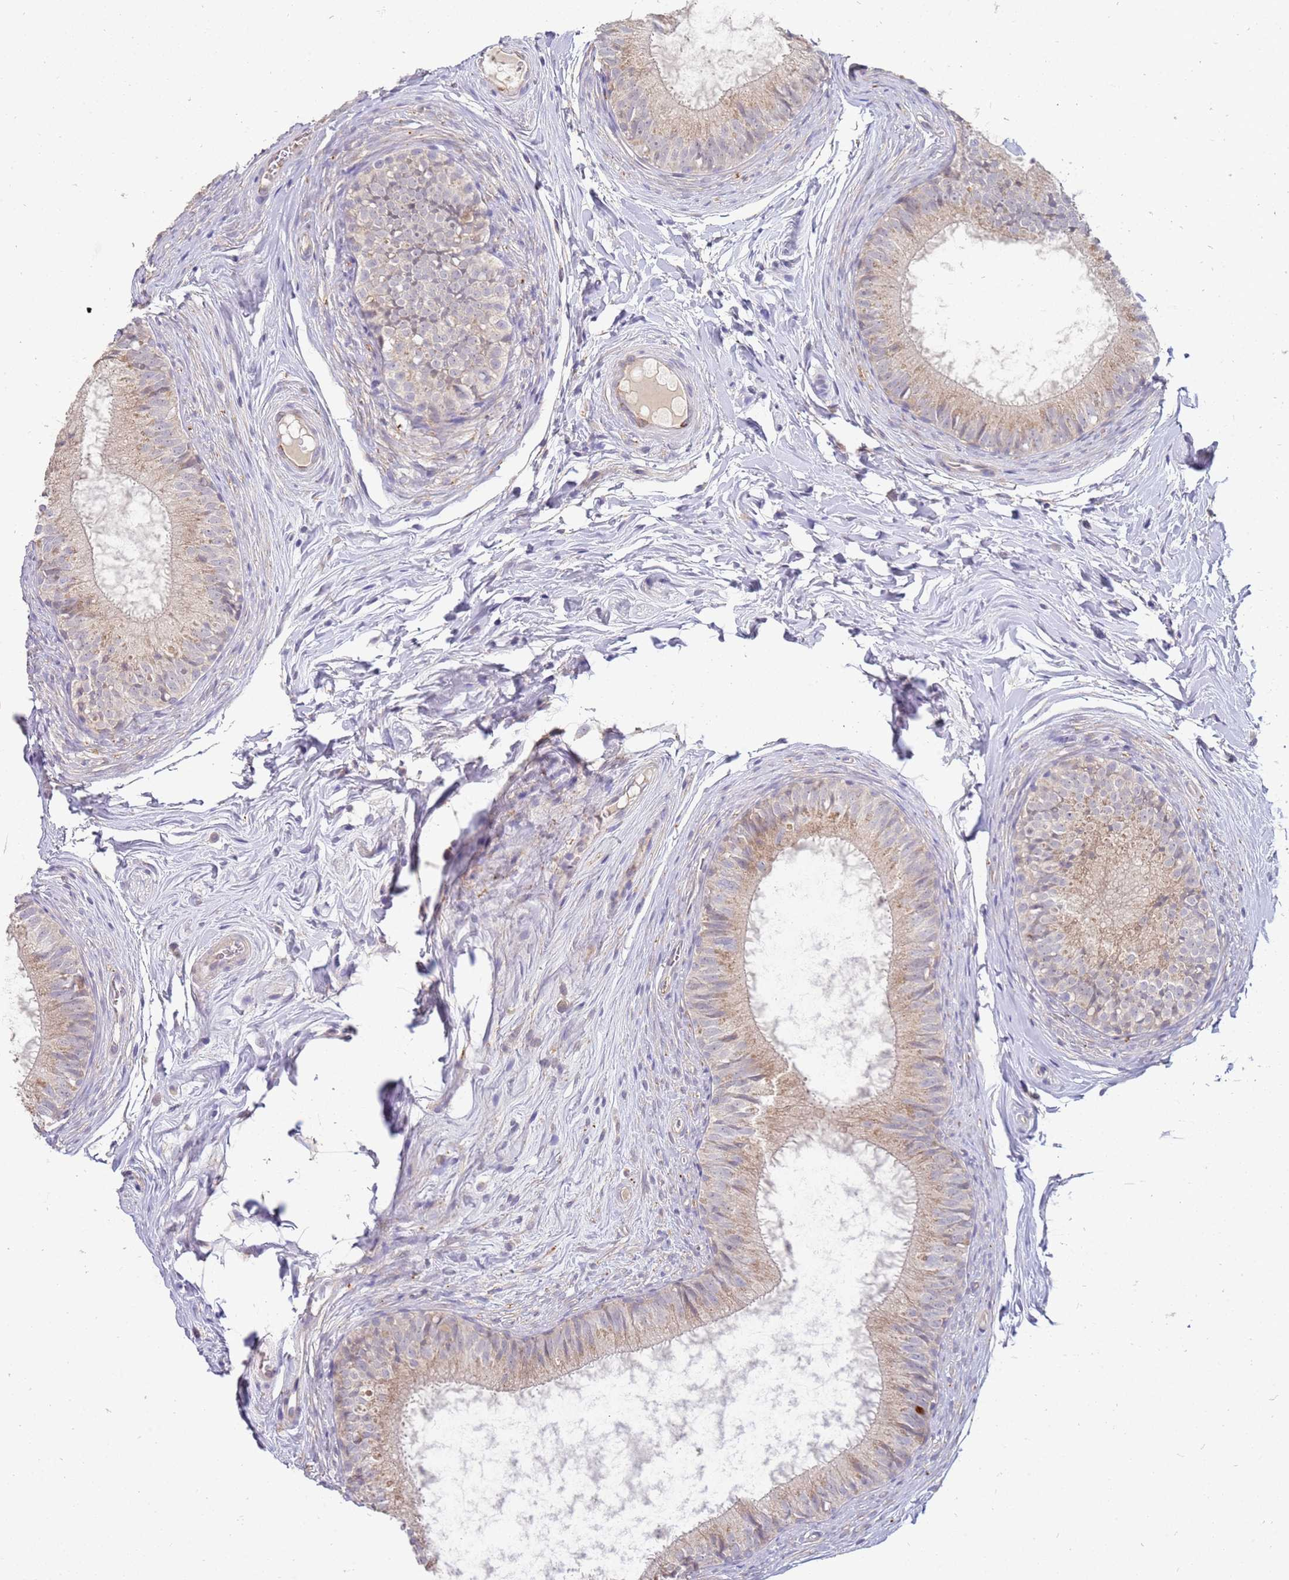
{"staining": {"intensity": "weak", "quantity": "25%-75%", "location": "cytoplasmic/membranous"}, "tissue": "epididymis", "cell_type": "Glandular cells", "image_type": "normal", "snomed": [{"axis": "morphology", "description": "Normal tissue, NOS"}, {"axis": "topography", "description": "Epididymis"}], "caption": "Immunohistochemistry (IHC) image of unremarkable epididymis: epididymis stained using immunohistochemistry (IHC) reveals low levels of weak protein expression localized specifically in the cytoplasmic/membranous of glandular cells, appearing as a cytoplasmic/membranous brown color.", "gene": "NMUR2", "patient": {"sex": "male", "age": 25}}